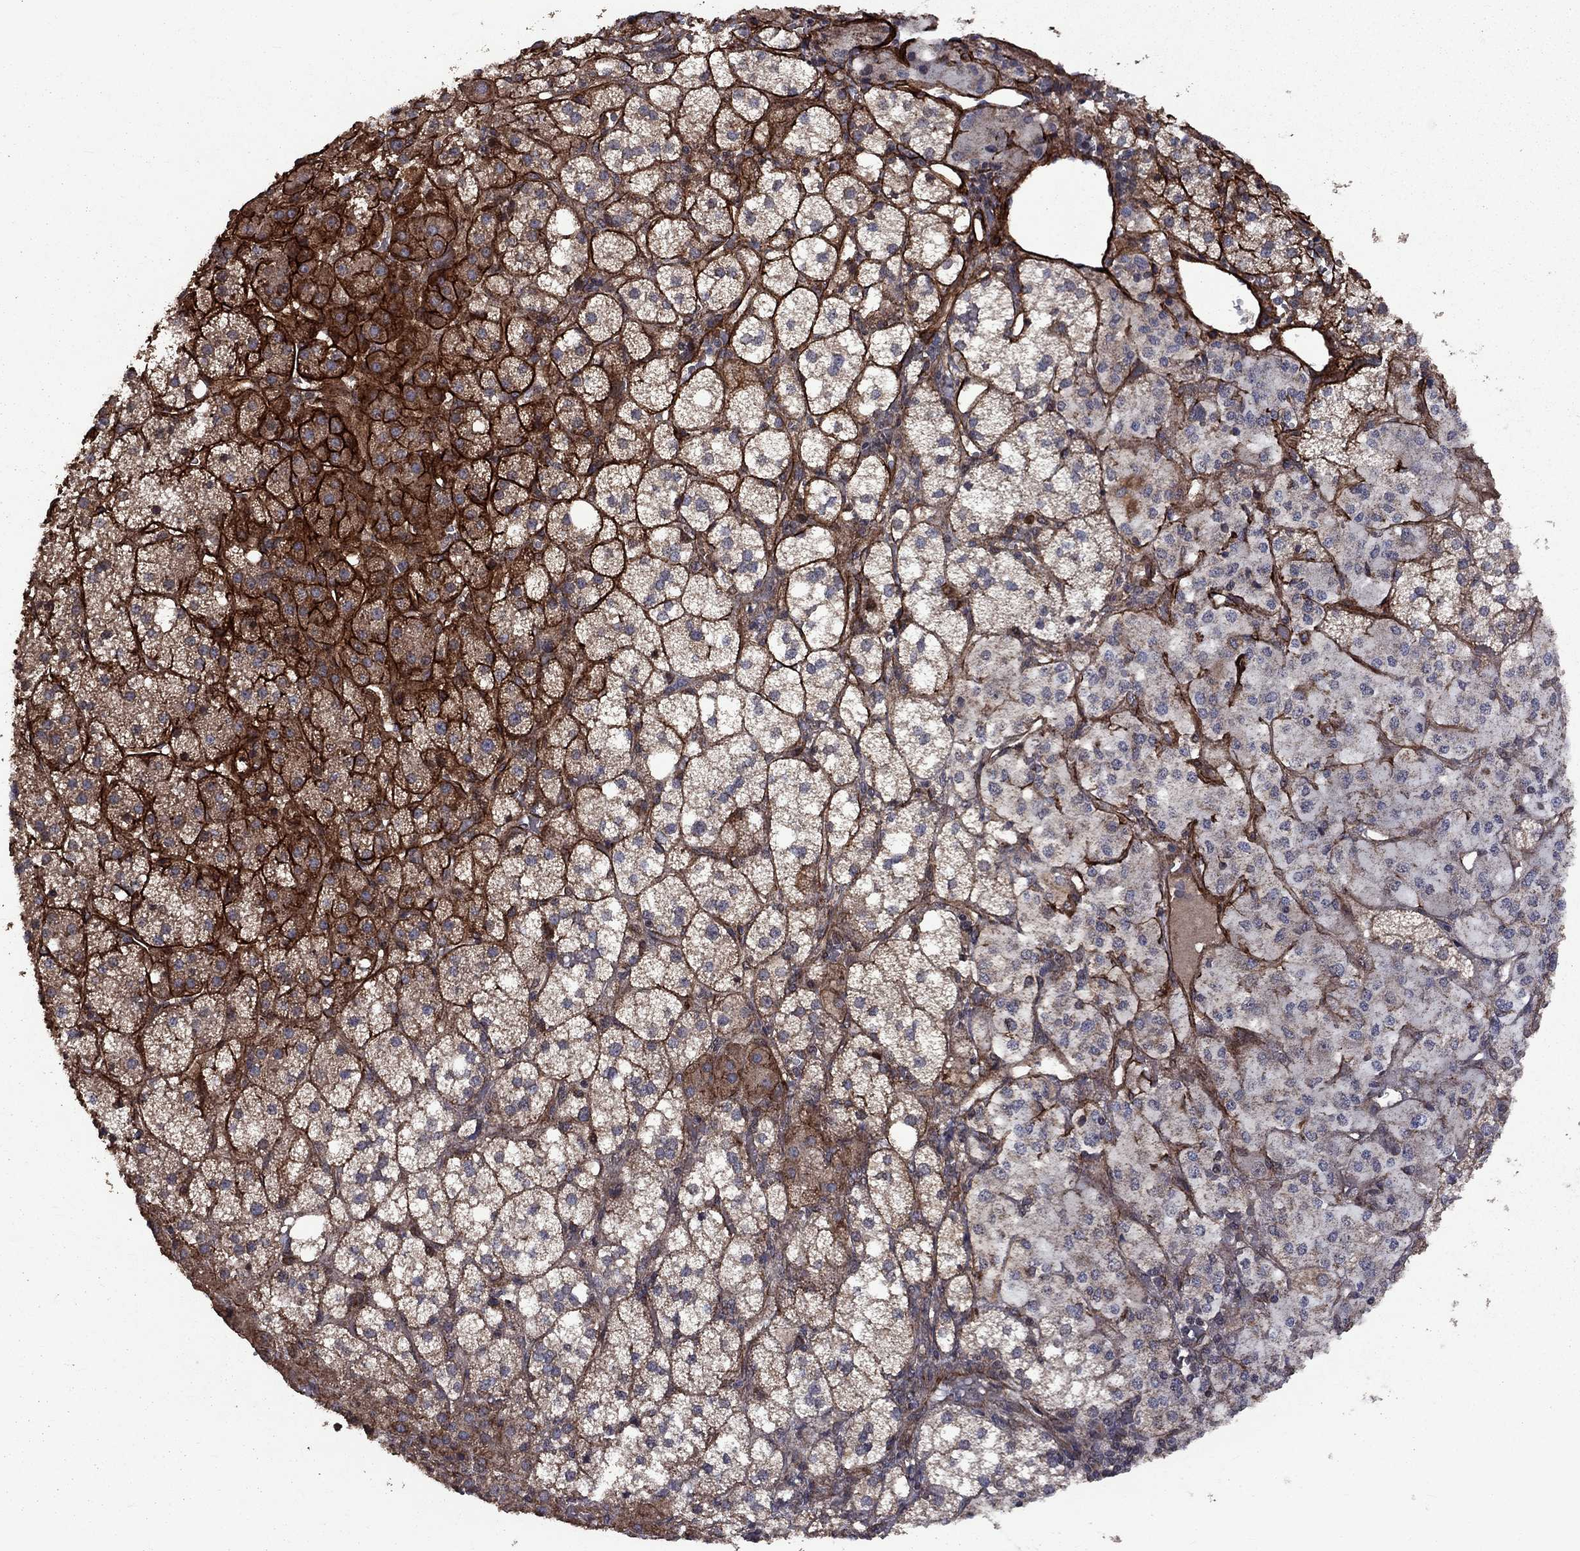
{"staining": {"intensity": "moderate", "quantity": "<25%", "location": "cytoplasmic/membranous"}, "tissue": "adrenal gland", "cell_type": "Glandular cells", "image_type": "normal", "snomed": [{"axis": "morphology", "description": "Normal tissue, NOS"}, {"axis": "topography", "description": "Adrenal gland"}], "caption": "A high-resolution micrograph shows immunohistochemistry (IHC) staining of normal adrenal gland, which shows moderate cytoplasmic/membranous expression in approximately <25% of glandular cells.", "gene": "COL18A1", "patient": {"sex": "male", "age": 53}}